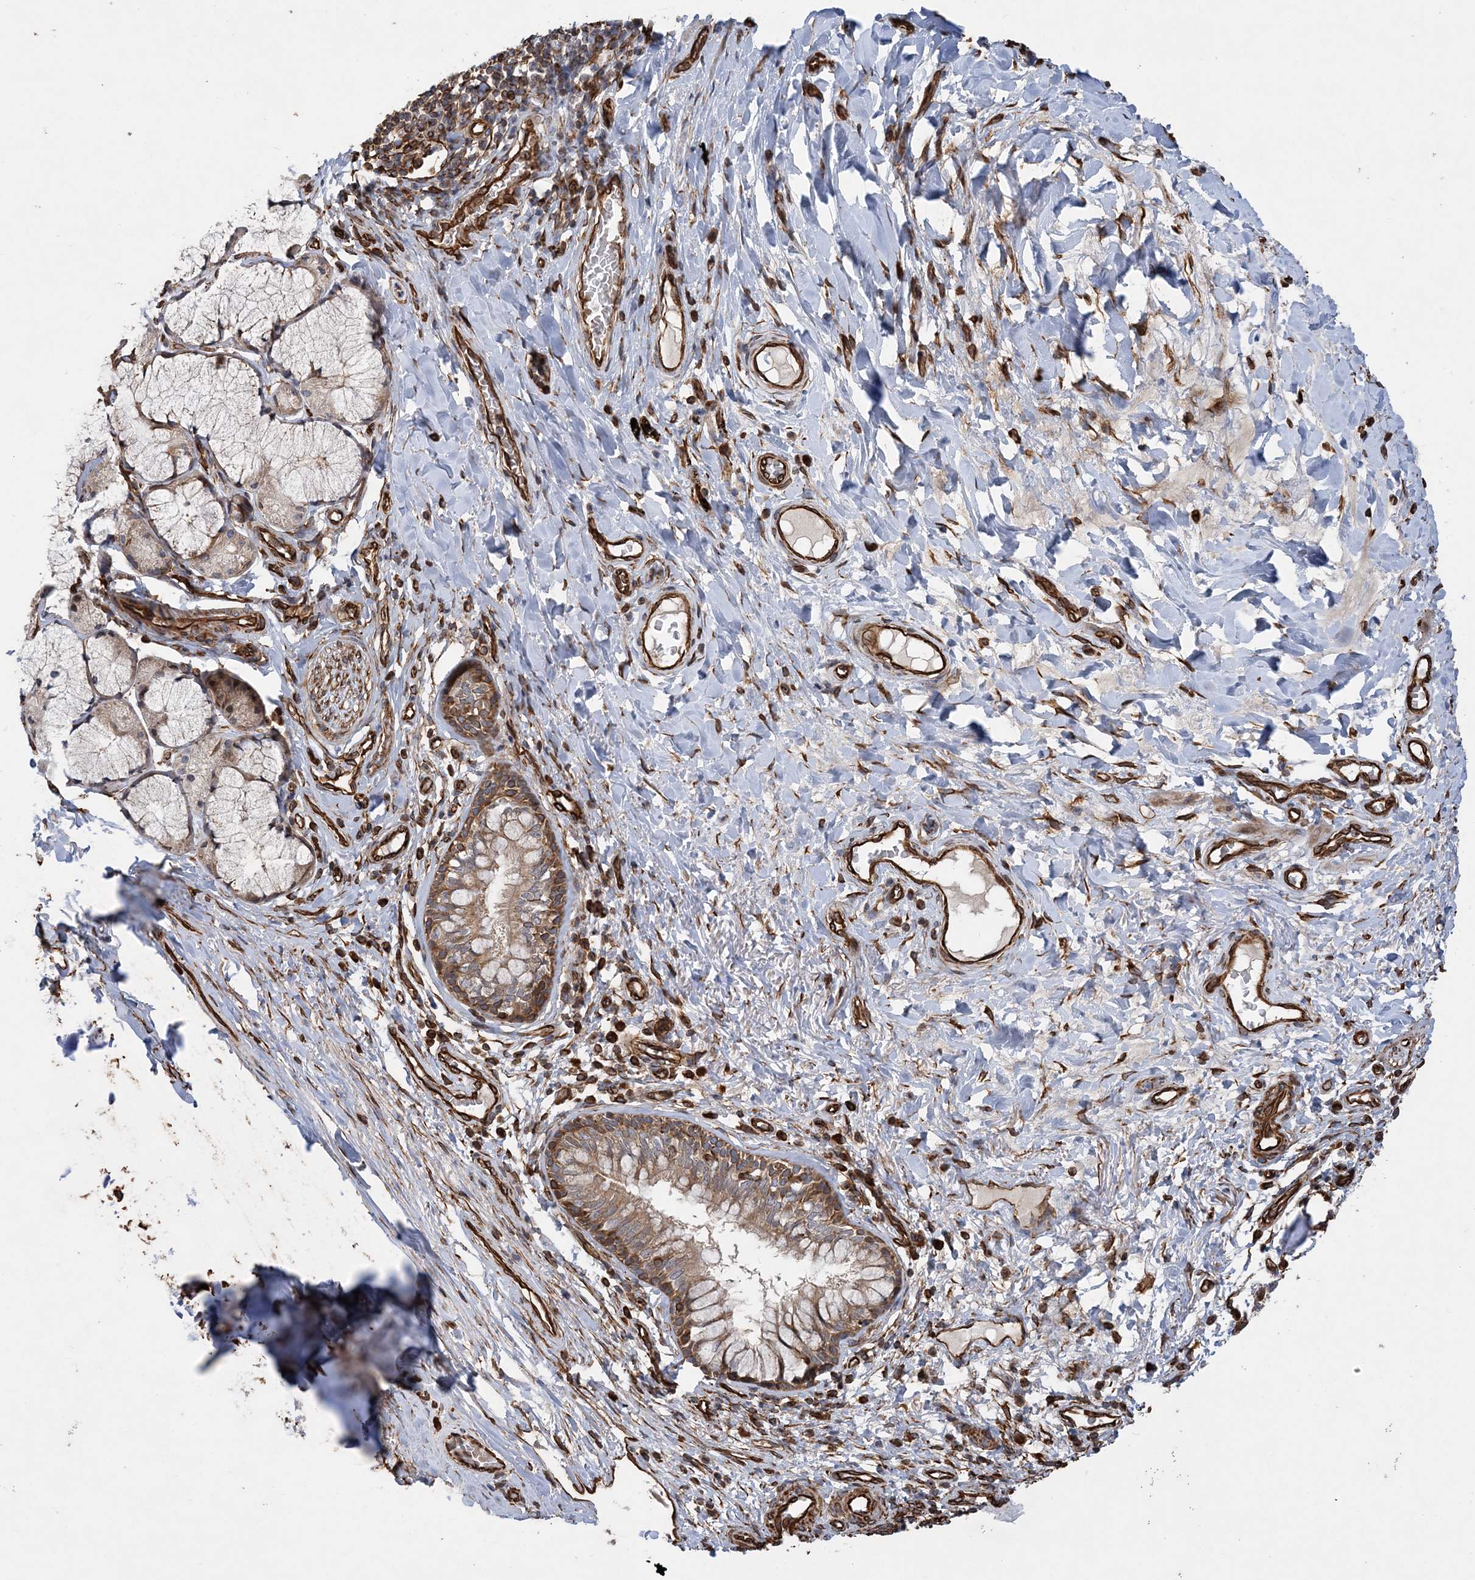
{"staining": {"intensity": "moderate", "quantity": ">75%", "location": "cytoplasmic/membranous"}, "tissue": "bronchus", "cell_type": "Respiratory epithelial cells", "image_type": "normal", "snomed": [{"axis": "morphology", "description": "Normal tissue, NOS"}, {"axis": "topography", "description": "Cartilage tissue"}, {"axis": "topography", "description": "Bronchus"}], "caption": "Human bronchus stained with a brown dye reveals moderate cytoplasmic/membranous positive staining in about >75% of respiratory epithelial cells.", "gene": "FAM114A2", "patient": {"sex": "female", "age": 36}}